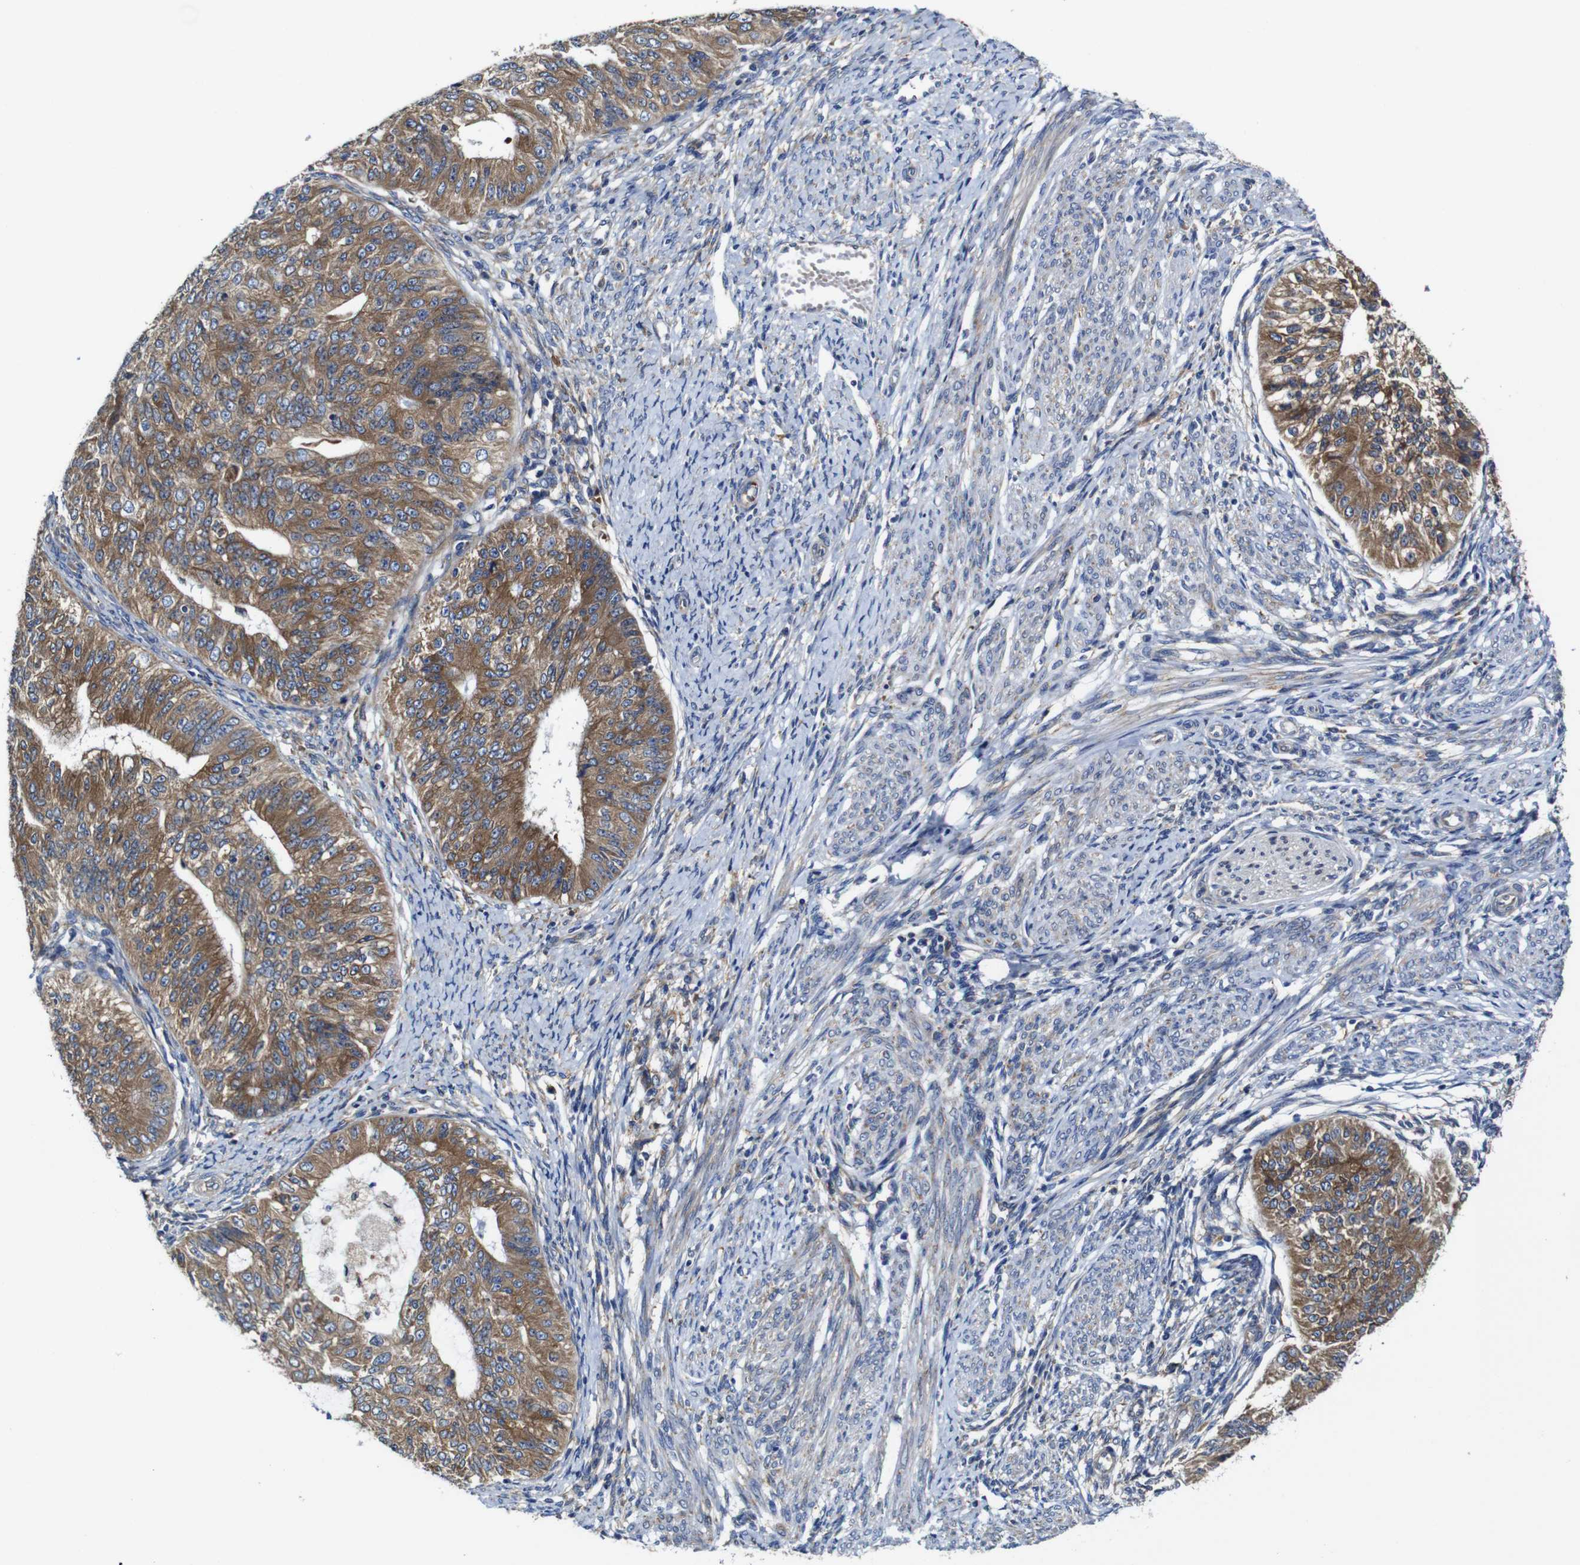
{"staining": {"intensity": "moderate", "quantity": ">75%", "location": "cytoplasmic/membranous"}, "tissue": "endometrial cancer", "cell_type": "Tumor cells", "image_type": "cancer", "snomed": [{"axis": "morphology", "description": "Adenocarcinoma, NOS"}, {"axis": "topography", "description": "Endometrium"}], "caption": "The micrograph displays staining of endometrial cancer (adenocarcinoma), revealing moderate cytoplasmic/membranous protein staining (brown color) within tumor cells.", "gene": "CLCC1", "patient": {"sex": "female", "age": 32}}